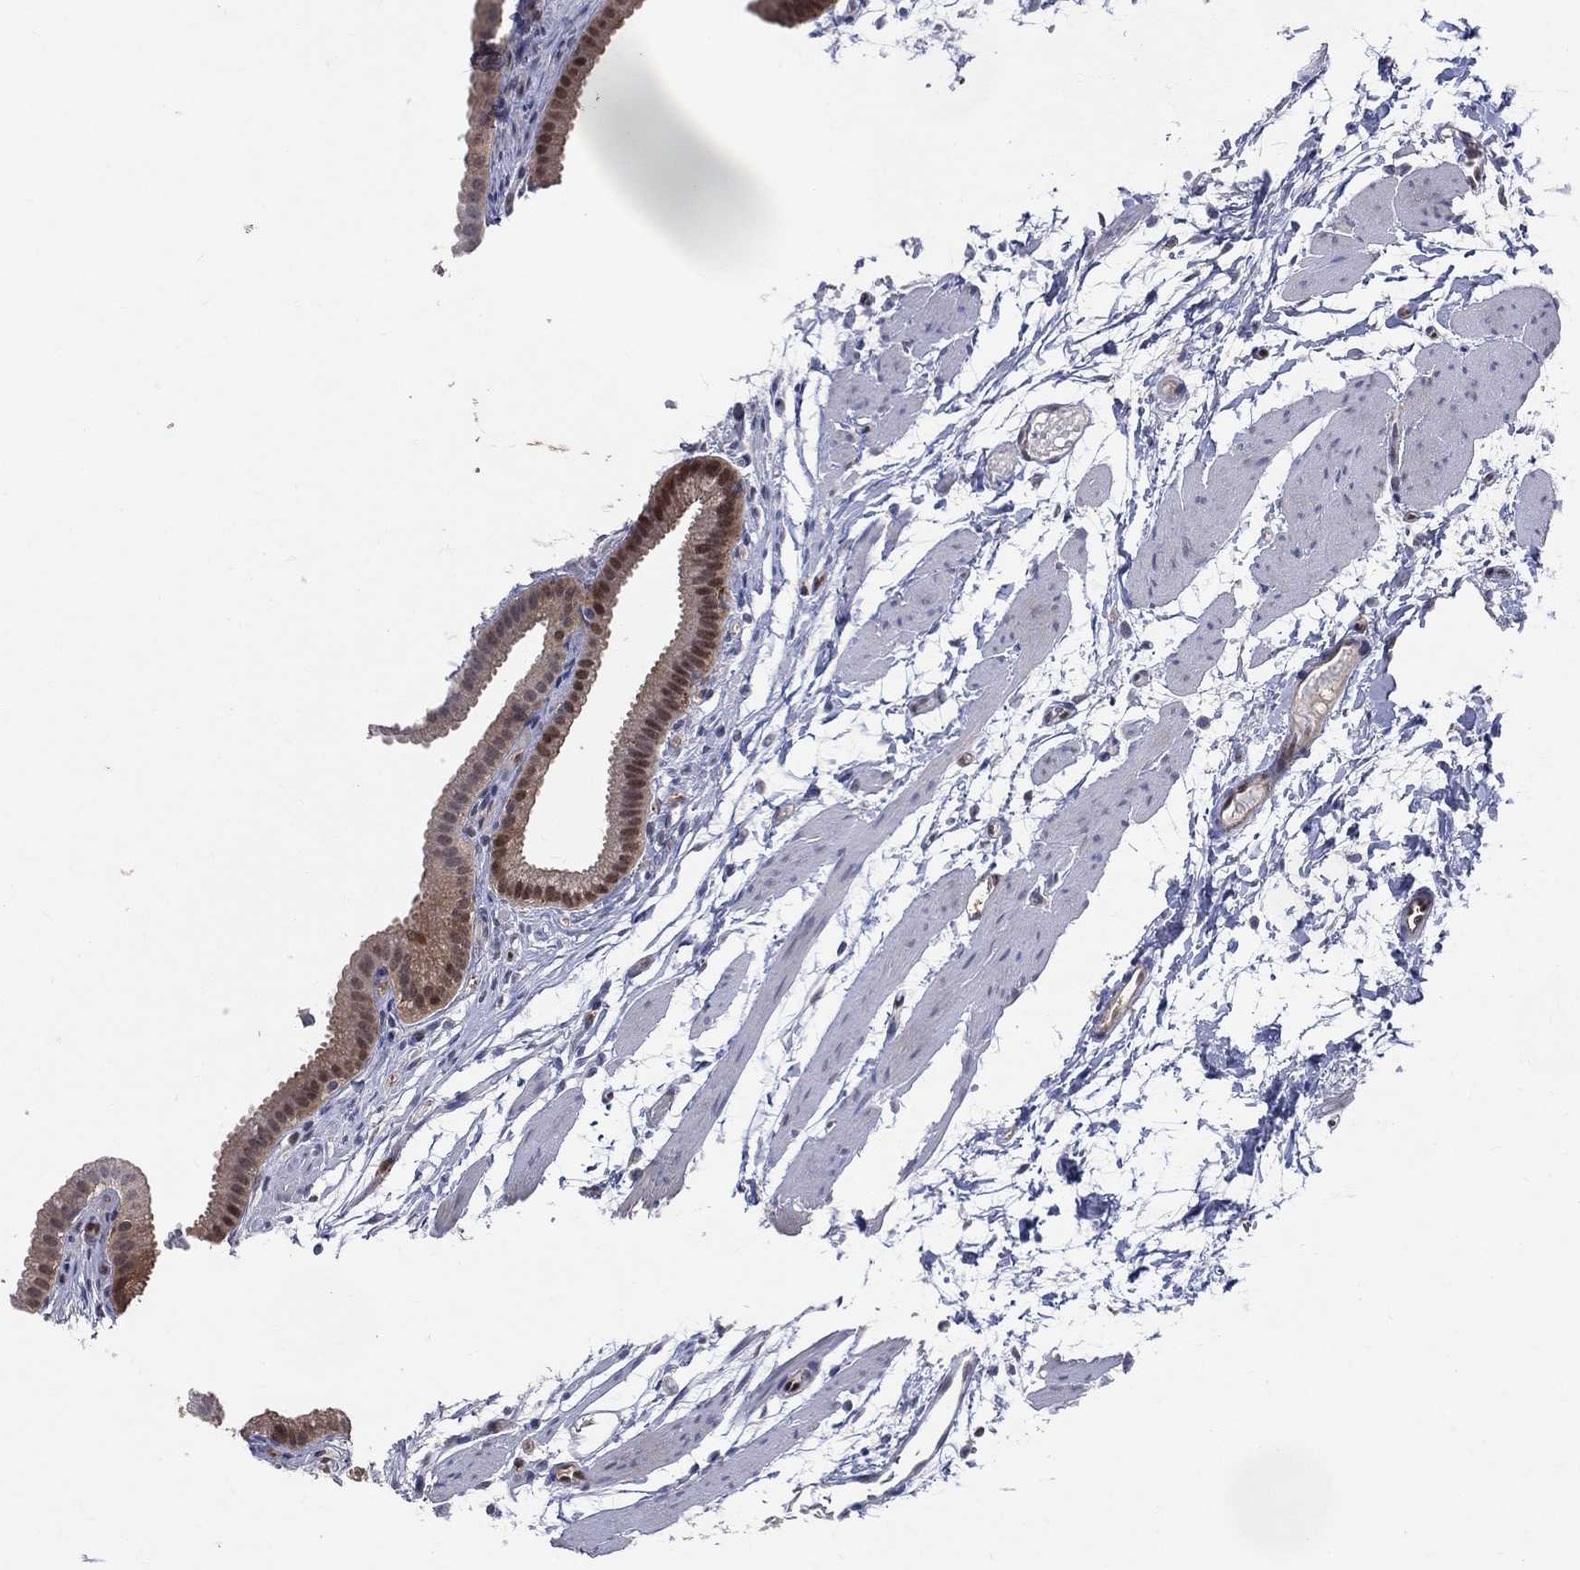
{"staining": {"intensity": "strong", "quantity": "25%-75%", "location": "nuclear"}, "tissue": "gallbladder", "cell_type": "Glandular cells", "image_type": "normal", "snomed": [{"axis": "morphology", "description": "Normal tissue, NOS"}, {"axis": "topography", "description": "Gallbladder"}, {"axis": "topography", "description": "Peripheral nerve tissue"}], "caption": "The micrograph demonstrates a brown stain indicating the presence of a protein in the nuclear of glandular cells in gallbladder. (DAB IHC with brightfield microscopy, high magnification).", "gene": "GMPR2", "patient": {"sex": "female", "age": 45}}